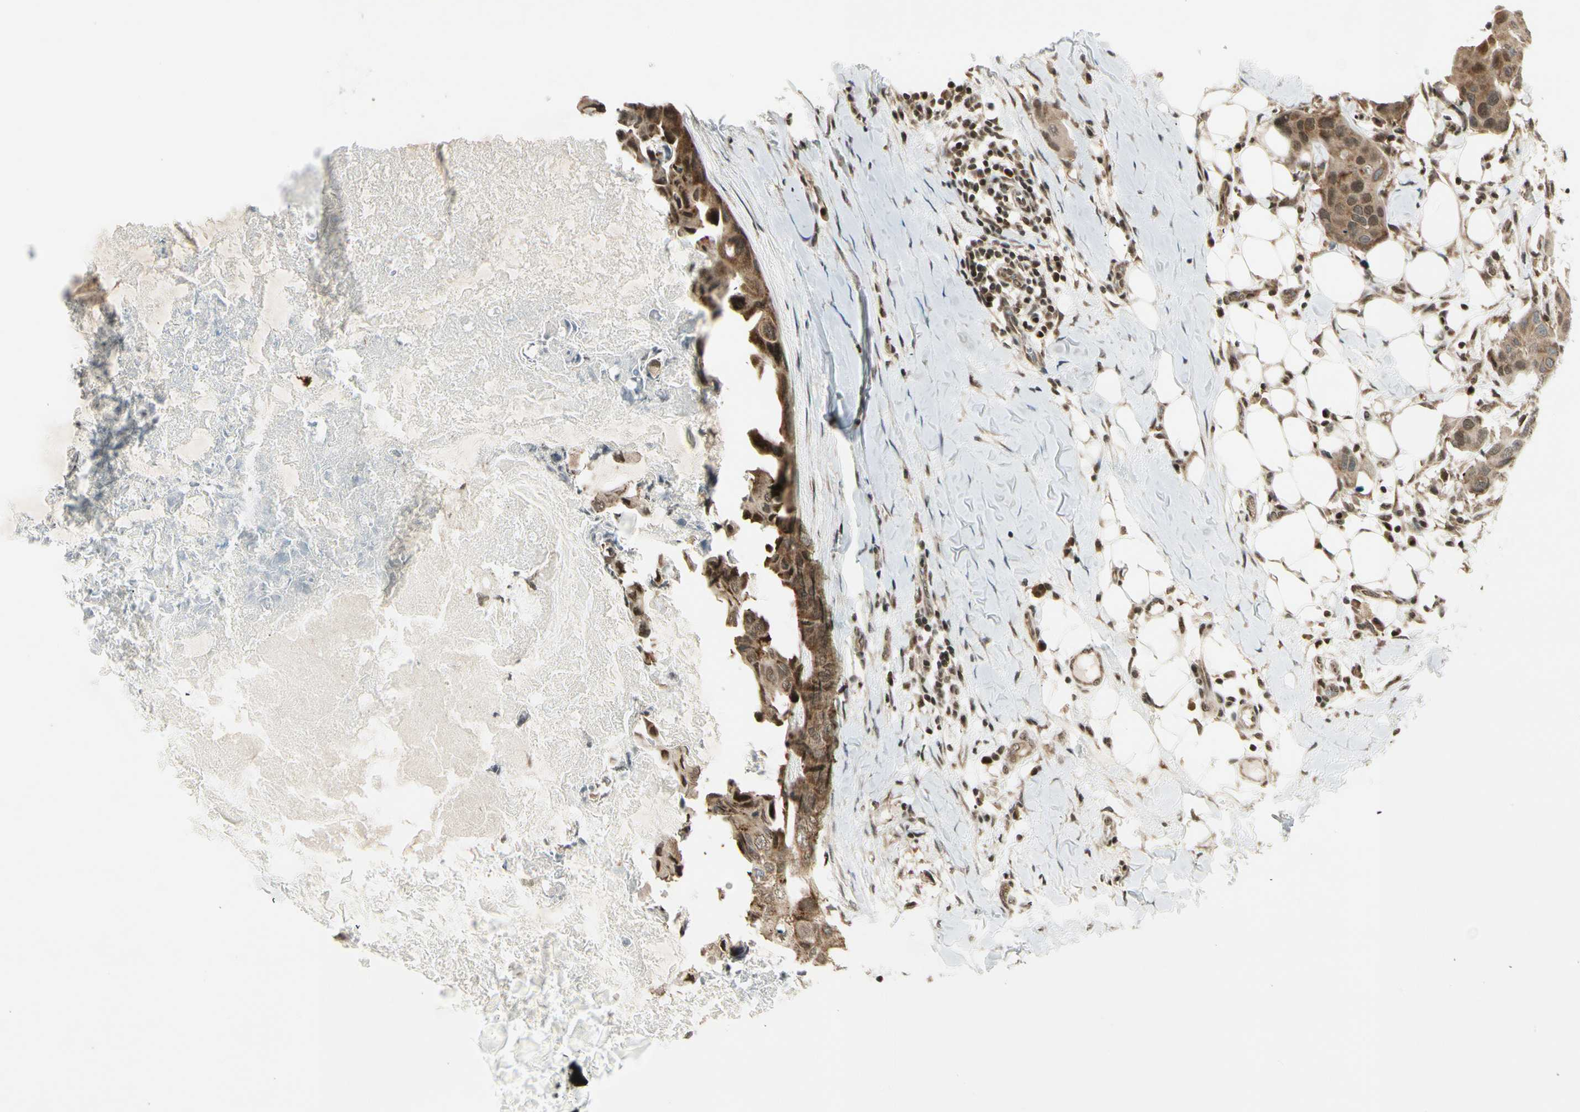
{"staining": {"intensity": "moderate", "quantity": "25%-75%", "location": "cytoplasmic/membranous,nuclear"}, "tissue": "breast cancer", "cell_type": "Tumor cells", "image_type": "cancer", "snomed": [{"axis": "morphology", "description": "Duct carcinoma"}, {"axis": "topography", "description": "Breast"}], "caption": "Immunohistochemical staining of breast cancer (infiltrating ductal carcinoma) exhibits medium levels of moderate cytoplasmic/membranous and nuclear protein positivity in about 25%-75% of tumor cells.", "gene": "SMN2", "patient": {"sex": "female", "age": 40}}